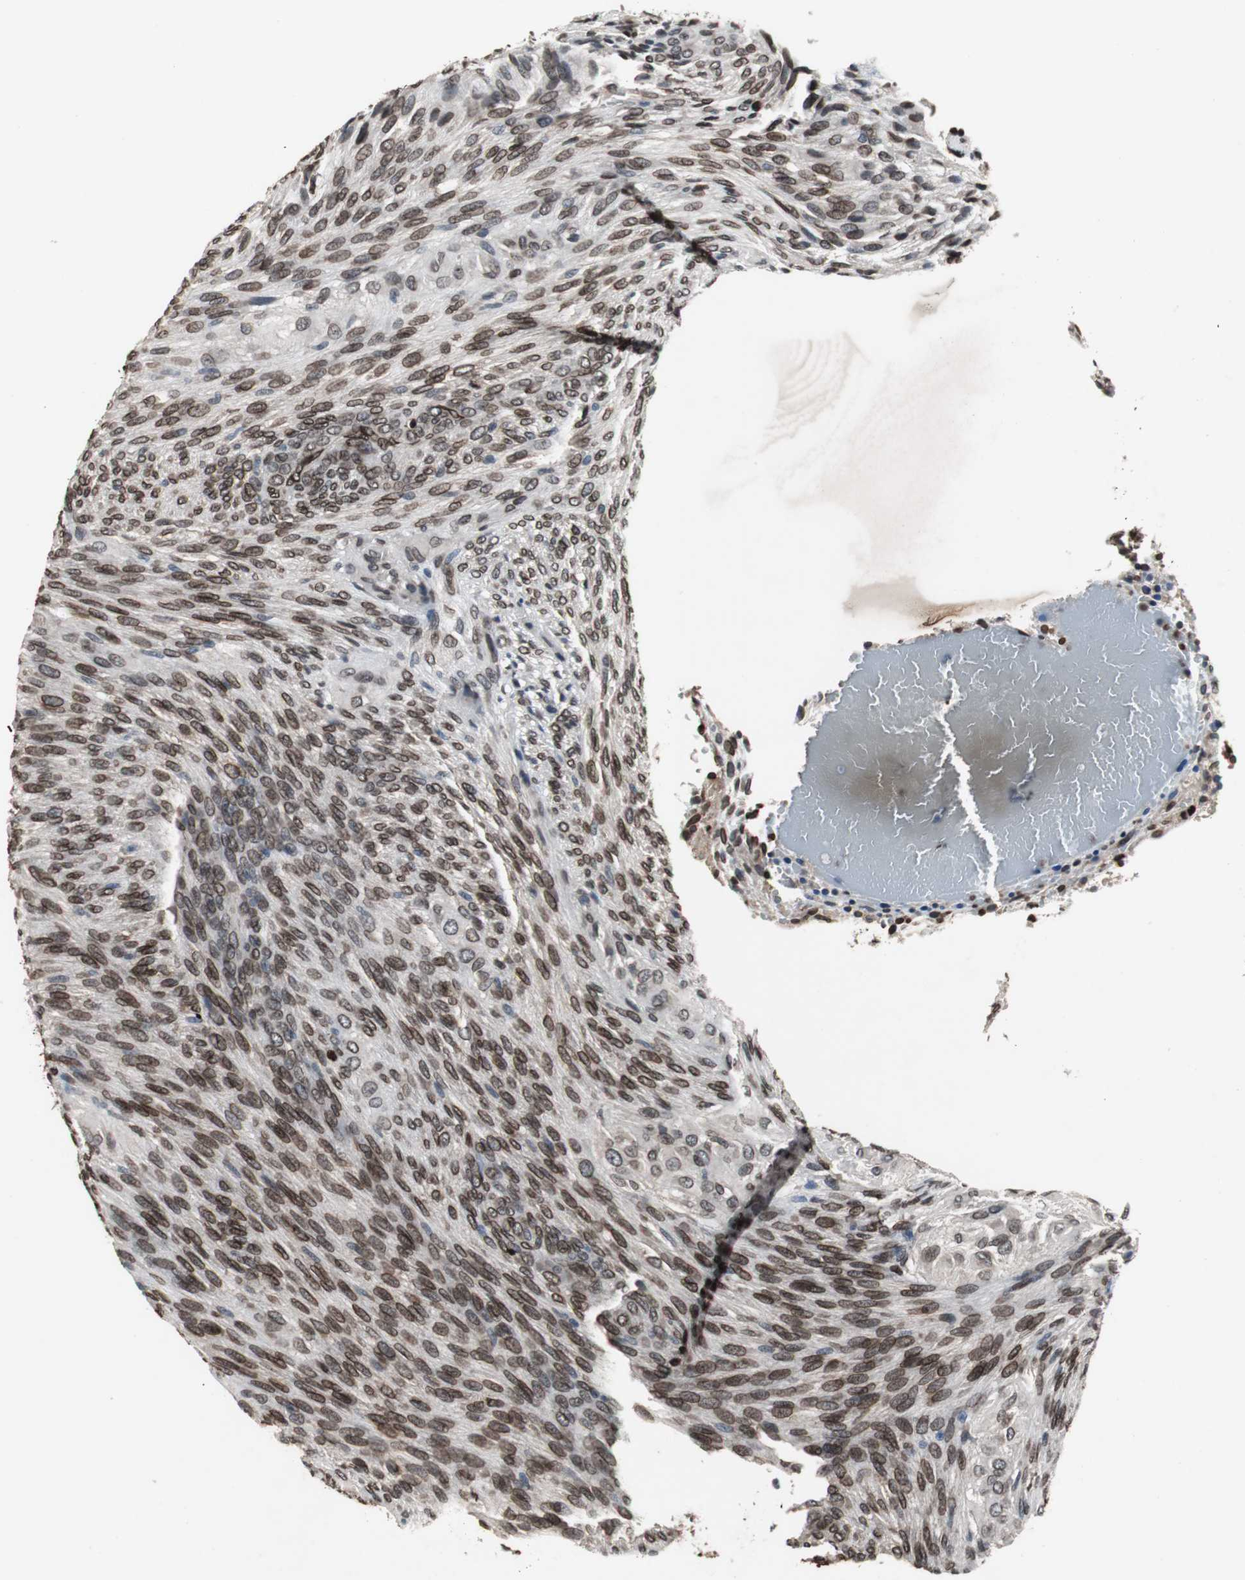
{"staining": {"intensity": "strong", "quantity": ">75%", "location": "cytoplasmic/membranous,nuclear"}, "tissue": "glioma", "cell_type": "Tumor cells", "image_type": "cancer", "snomed": [{"axis": "morphology", "description": "Glioma, malignant, High grade"}, {"axis": "topography", "description": "Cerebral cortex"}], "caption": "Immunohistochemistry photomicrograph of human glioma stained for a protein (brown), which reveals high levels of strong cytoplasmic/membranous and nuclear expression in approximately >75% of tumor cells.", "gene": "LMNA", "patient": {"sex": "female", "age": 55}}